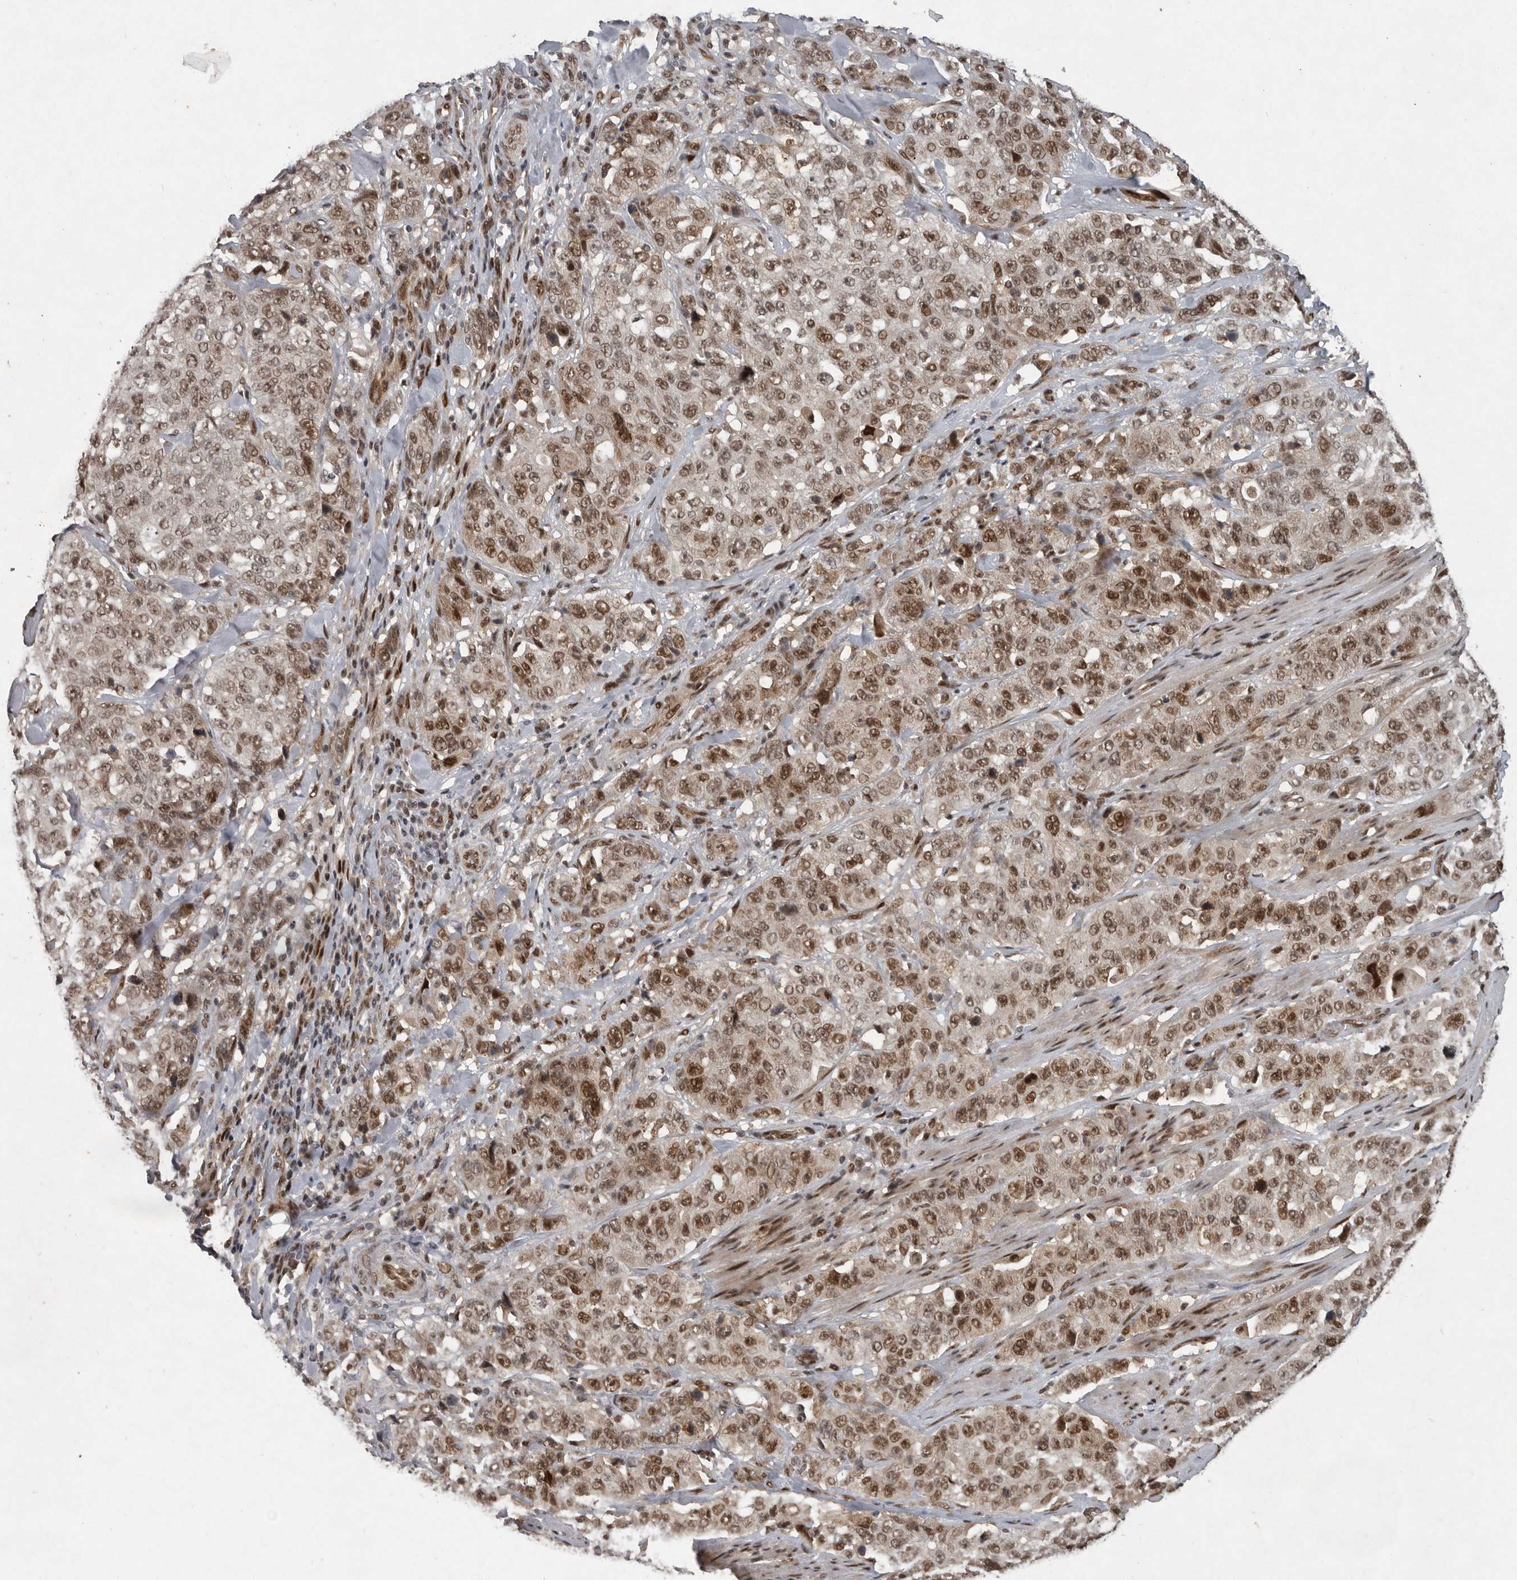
{"staining": {"intensity": "moderate", "quantity": ">75%", "location": "cytoplasmic/membranous,nuclear"}, "tissue": "stomach cancer", "cell_type": "Tumor cells", "image_type": "cancer", "snomed": [{"axis": "morphology", "description": "Adenocarcinoma, NOS"}, {"axis": "topography", "description": "Stomach"}], "caption": "Adenocarcinoma (stomach) stained with a brown dye exhibits moderate cytoplasmic/membranous and nuclear positive expression in about >75% of tumor cells.", "gene": "CDC27", "patient": {"sex": "male", "age": 48}}